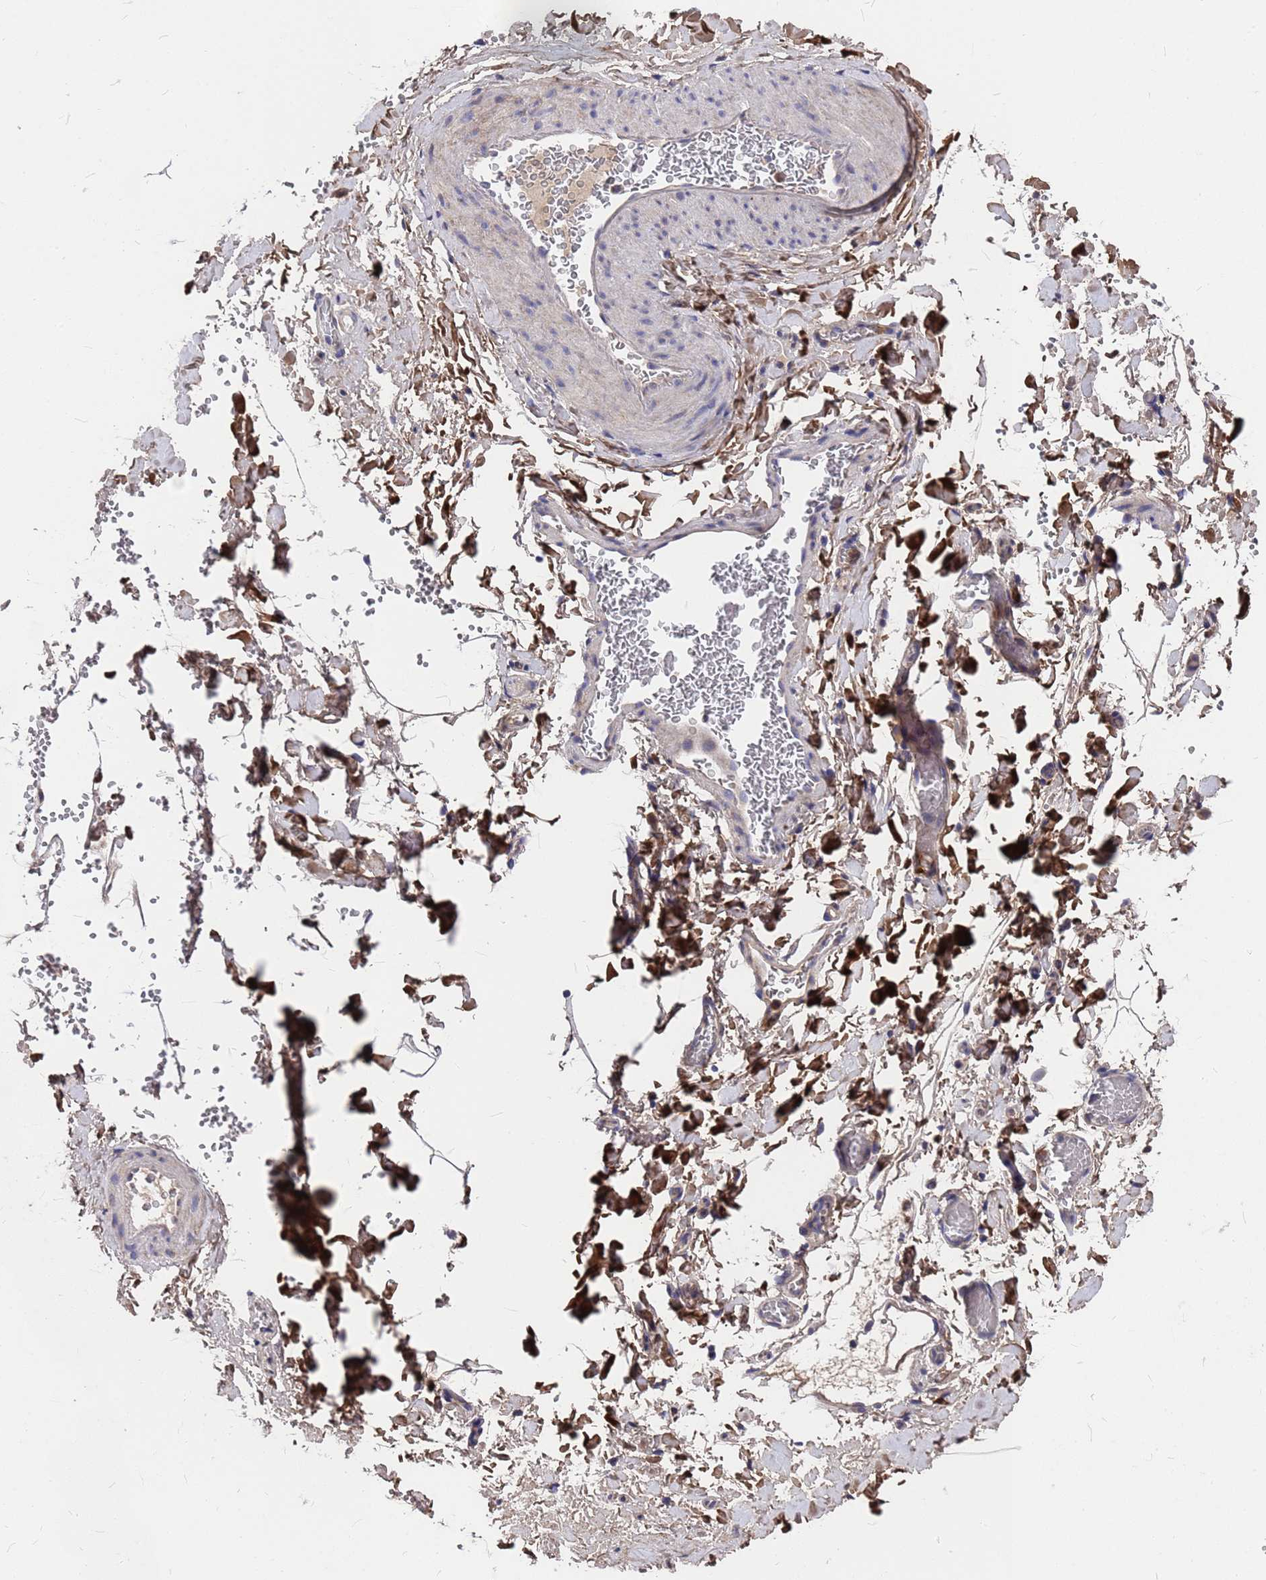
{"staining": {"intensity": "negative", "quantity": "none", "location": "none"}, "tissue": "adipose tissue", "cell_type": "Adipocytes", "image_type": "normal", "snomed": [{"axis": "morphology", "description": "Normal tissue, NOS"}, {"axis": "topography", "description": "Gallbladder"}, {"axis": "topography", "description": "Peripheral nerve tissue"}], "caption": "IHC of benign human adipose tissue exhibits no expression in adipocytes. The staining was performed using DAB (3,3'-diaminobenzidine) to visualize the protein expression in brown, while the nuclei were stained in blue with hematoxylin (Magnification: 20x).", "gene": "ZNF717", "patient": {"sex": "male", "age": 38}}